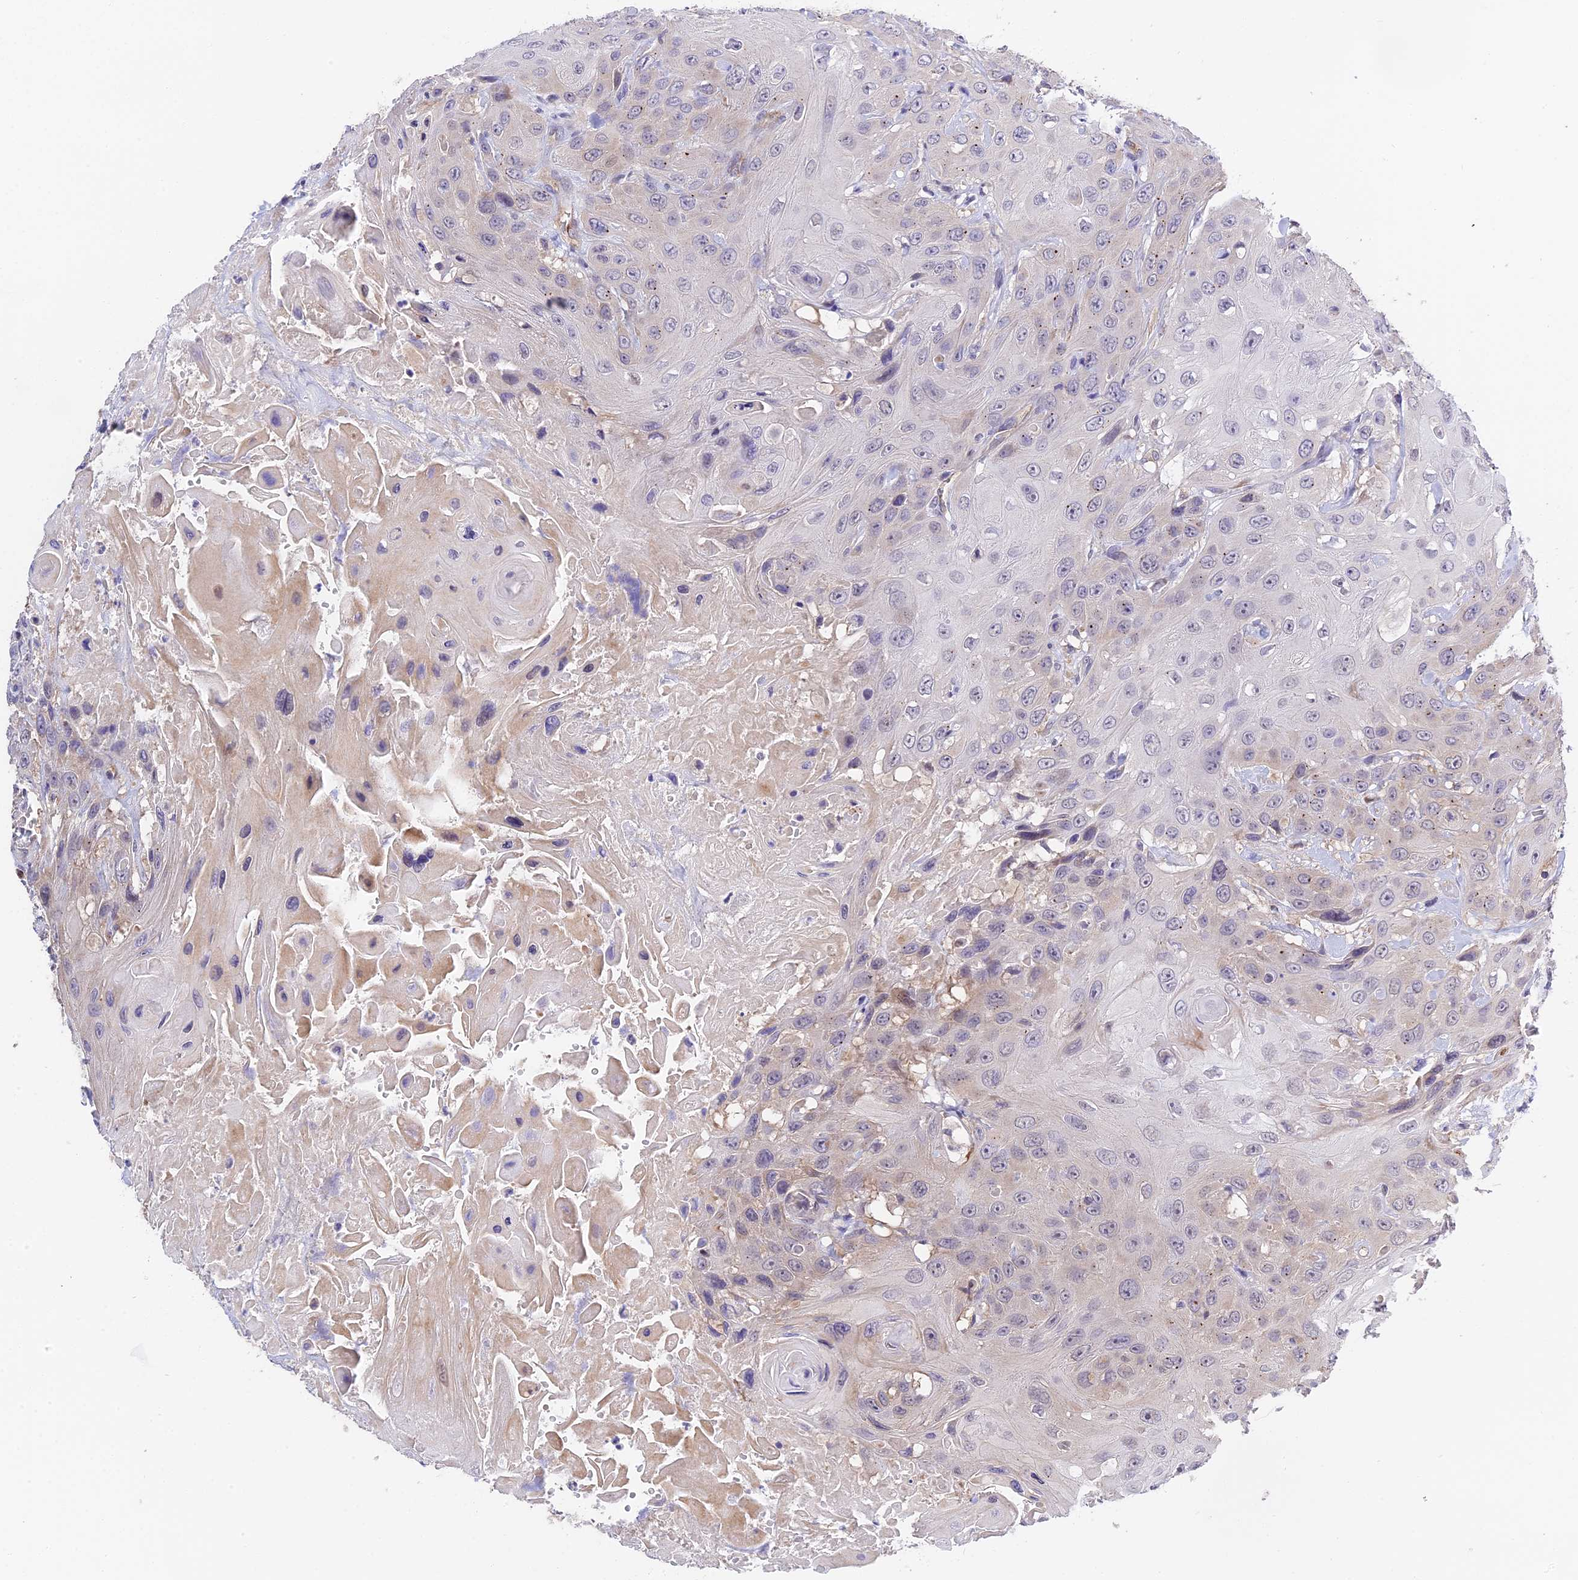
{"staining": {"intensity": "negative", "quantity": "none", "location": "none"}, "tissue": "head and neck cancer", "cell_type": "Tumor cells", "image_type": "cancer", "snomed": [{"axis": "morphology", "description": "Squamous cell carcinoma, NOS"}, {"axis": "topography", "description": "Head-Neck"}], "caption": "High magnification brightfield microscopy of squamous cell carcinoma (head and neck) stained with DAB (3,3'-diaminobenzidine) (brown) and counterstained with hematoxylin (blue): tumor cells show no significant staining.", "gene": "MFSD2A", "patient": {"sex": "male", "age": 81}}